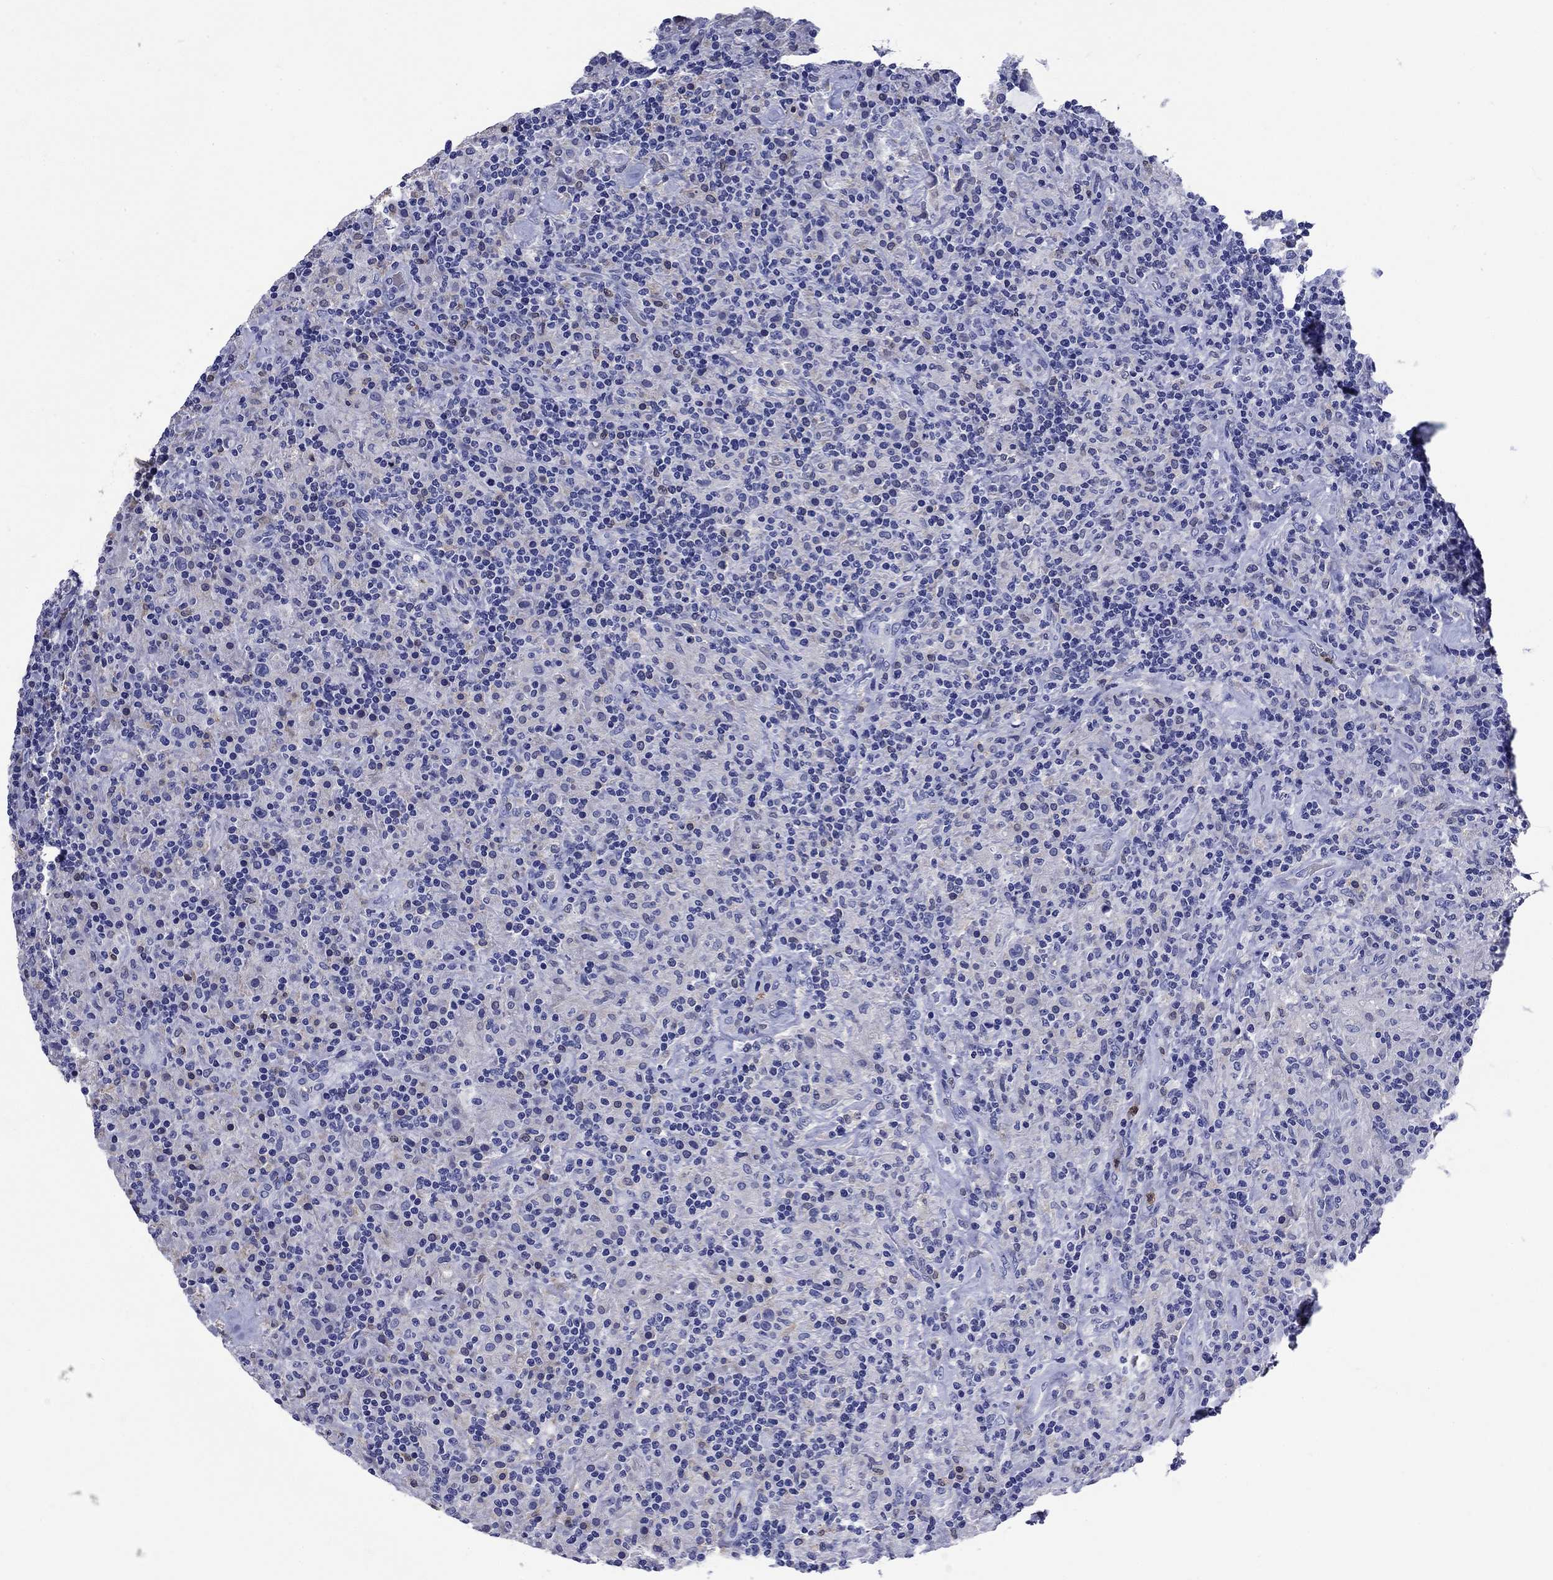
{"staining": {"intensity": "negative", "quantity": "none", "location": "none"}, "tissue": "lymphoma", "cell_type": "Tumor cells", "image_type": "cancer", "snomed": [{"axis": "morphology", "description": "Hodgkin's disease, NOS"}, {"axis": "topography", "description": "Lymph node"}], "caption": "A high-resolution image shows IHC staining of Hodgkin's disease, which displays no significant expression in tumor cells.", "gene": "TFR2", "patient": {"sex": "male", "age": 70}}